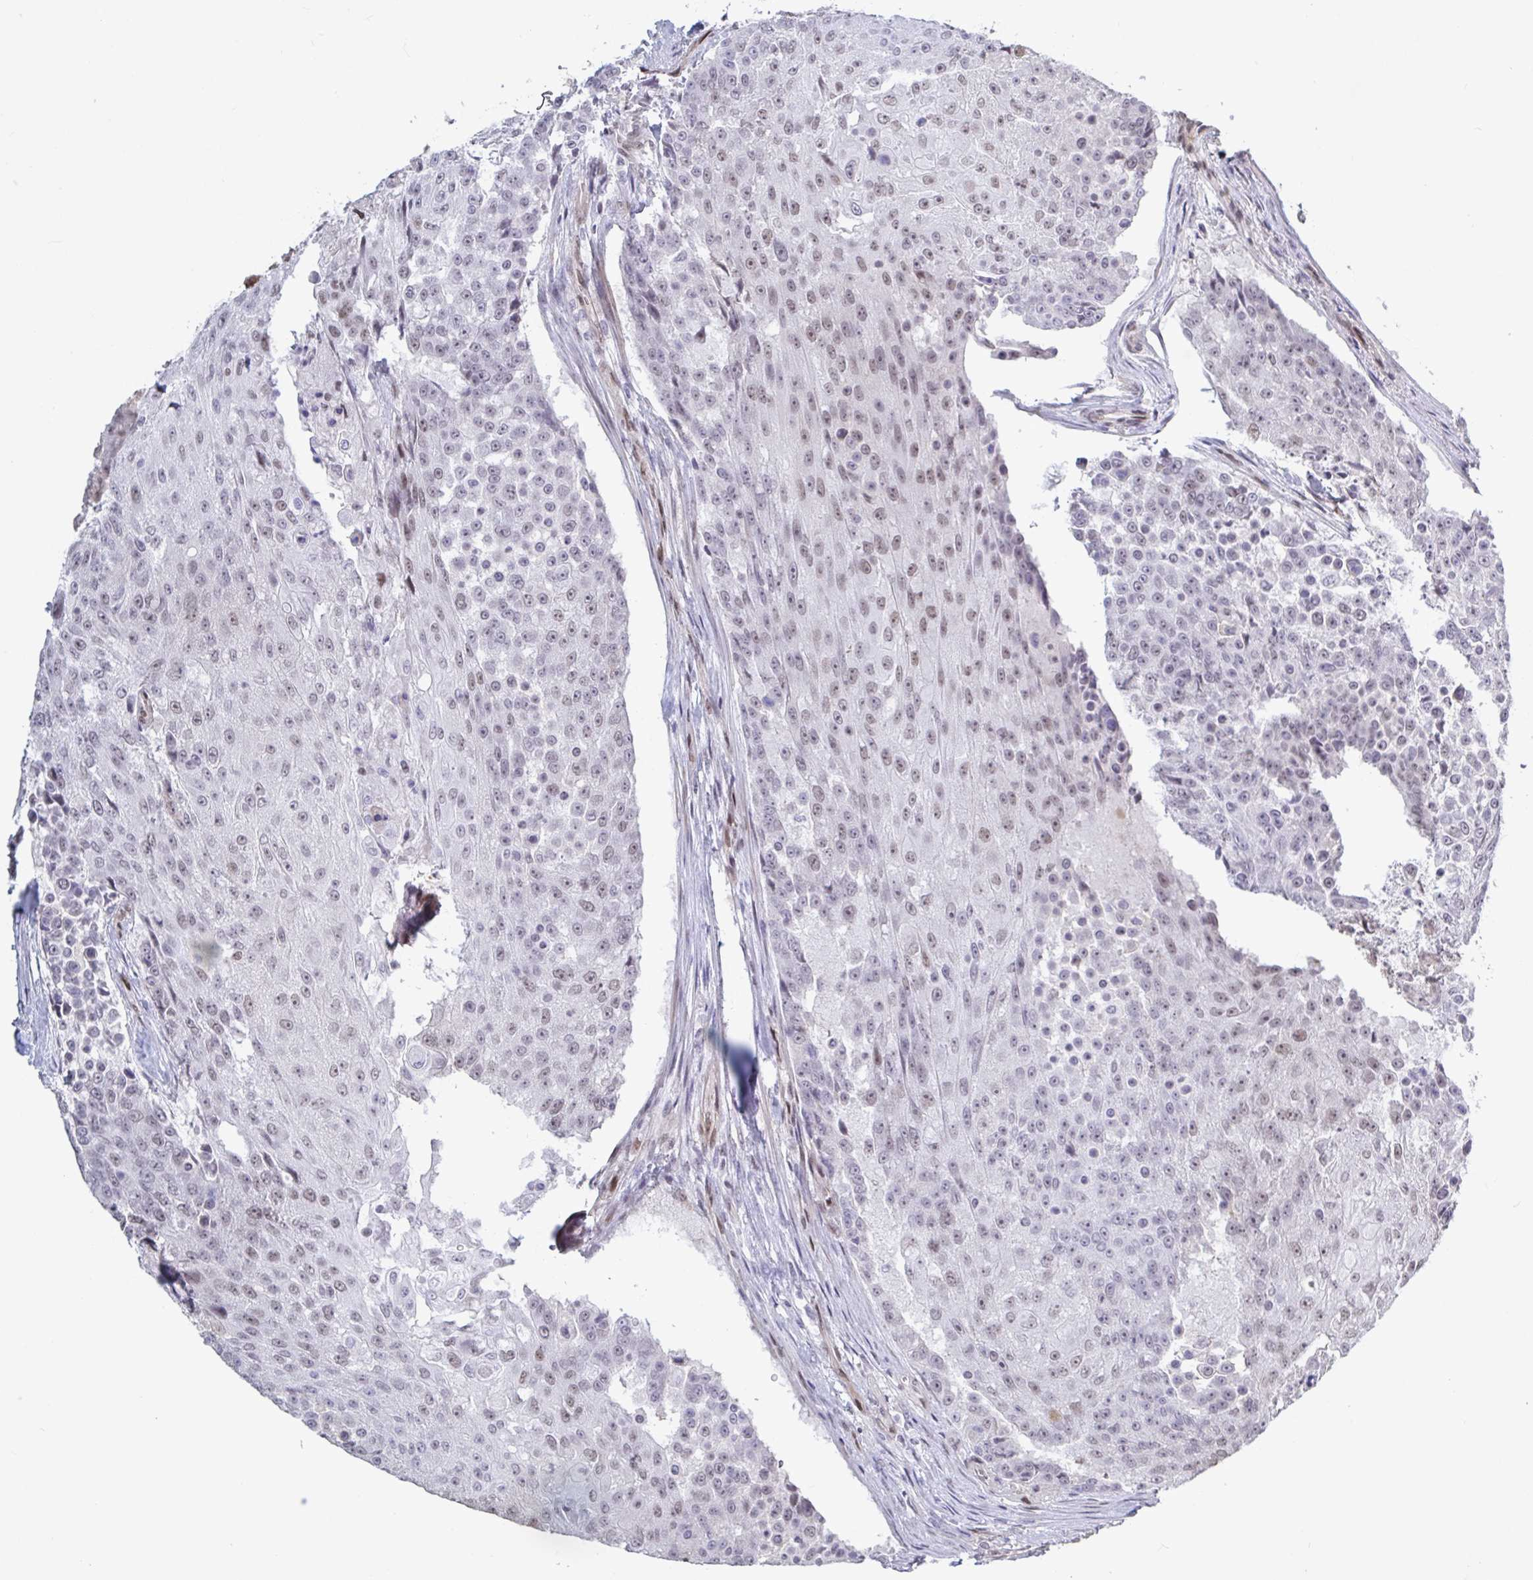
{"staining": {"intensity": "weak", "quantity": "25%-75%", "location": "nuclear"}, "tissue": "urothelial cancer", "cell_type": "Tumor cells", "image_type": "cancer", "snomed": [{"axis": "morphology", "description": "Urothelial carcinoma, High grade"}, {"axis": "topography", "description": "Urinary bladder"}], "caption": "Tumor cells demonstrate low levels of weak nuclear staining in about 25%-75% of cells in human urothelial cancer.", "gene": "BCL7B", "patient": {"sex": "female", "age": 63}}